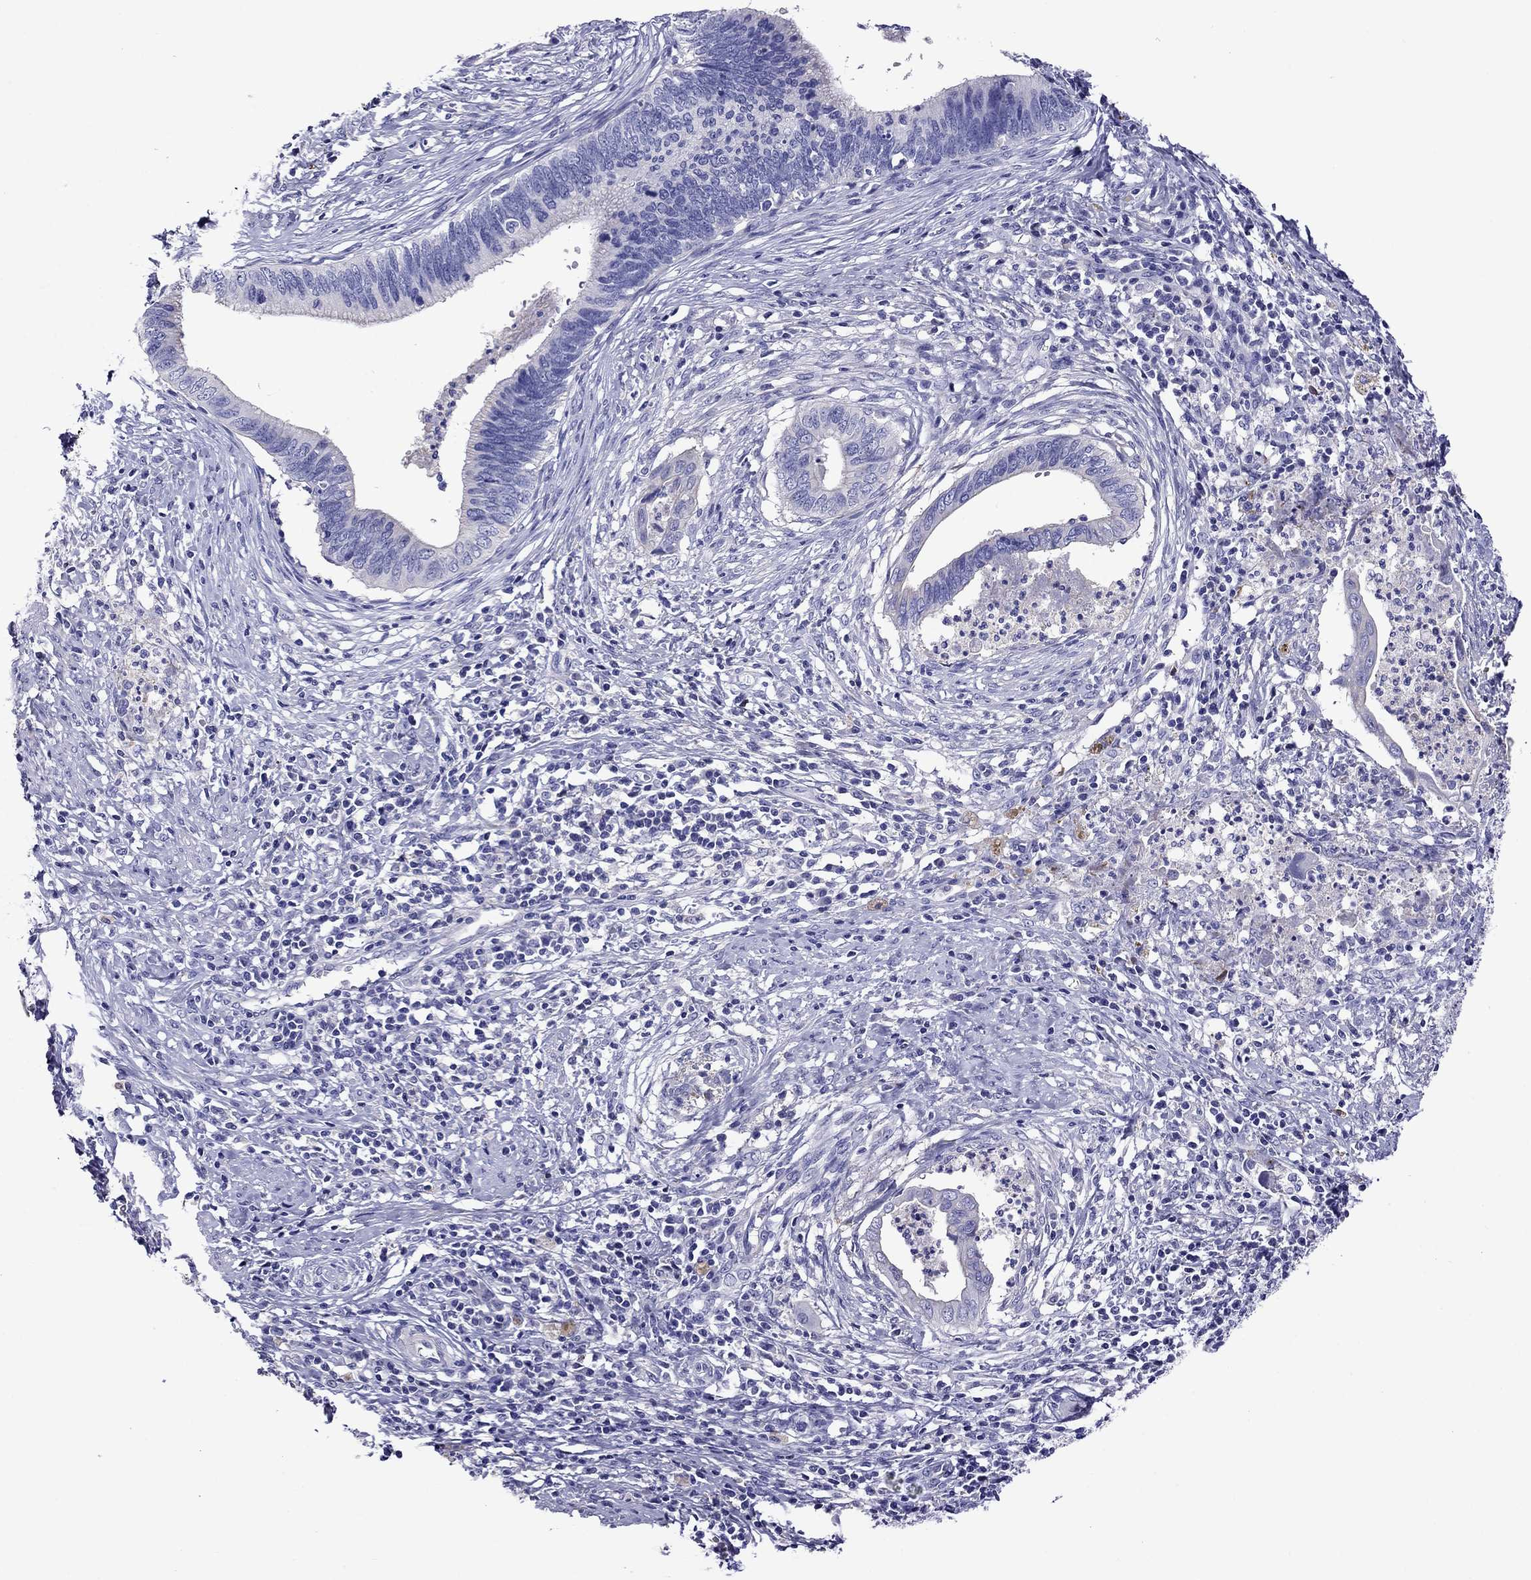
{"staining": {"intensity": "negative", "quantity": "none", "location": "none"}, "tissue": "cervical cancer", "cell_type": "Tumor cells", "image_type": "cancer", "snomed": [{"axis": "morphology", "description": "Adenocarcinoma, NOS"}, {"axis": "topography", "description": "Cervix"}], "caption": "Adenocarcinoma (cervical) stained for a protein using immunohistochemistry shows no positivity tumor cells.", "gene": "SCG2", "patient": {"sex": "female", "age": 42}}